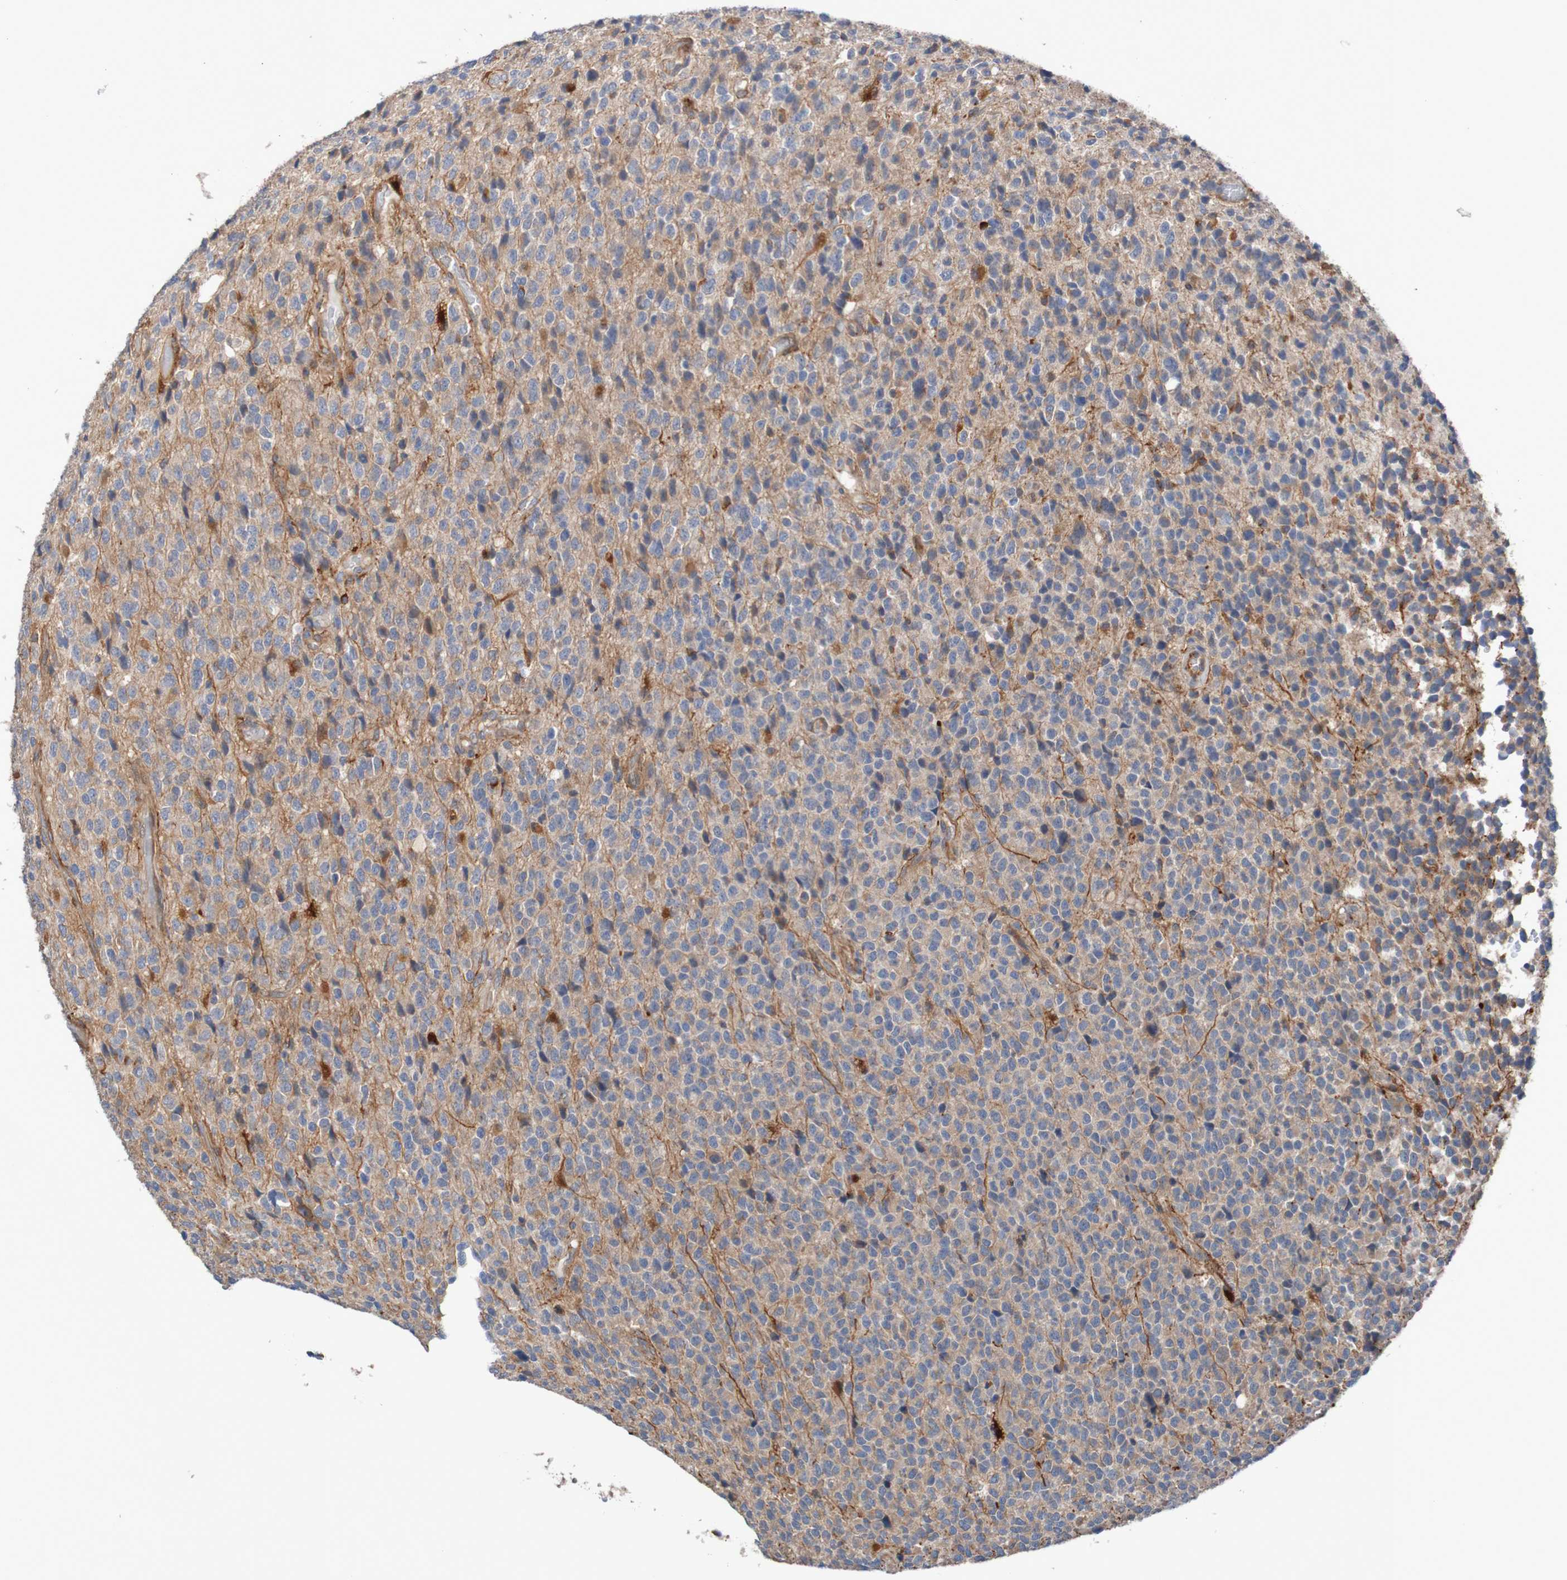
{"staining": {"intensity": "moderate", "quantity": ">75%", "location": "cytoplasmic/membranous"}, "tissue": "glioma", "cell_type": "Tumor cells", "image_type": "cancer", "snomed": [{"axis": "morphology", "description": "Glioma, malignant, High grade"}, {"axis": "topography", "description": "pancreas cauda"}], "caption": "The immunohistochemical stain highlights moderate cytoplasmic/membranous staining in tumor cells of glioma tissue.", "gene": "ST8SIA6", "patient": {"sex": "male", "age": 60}}